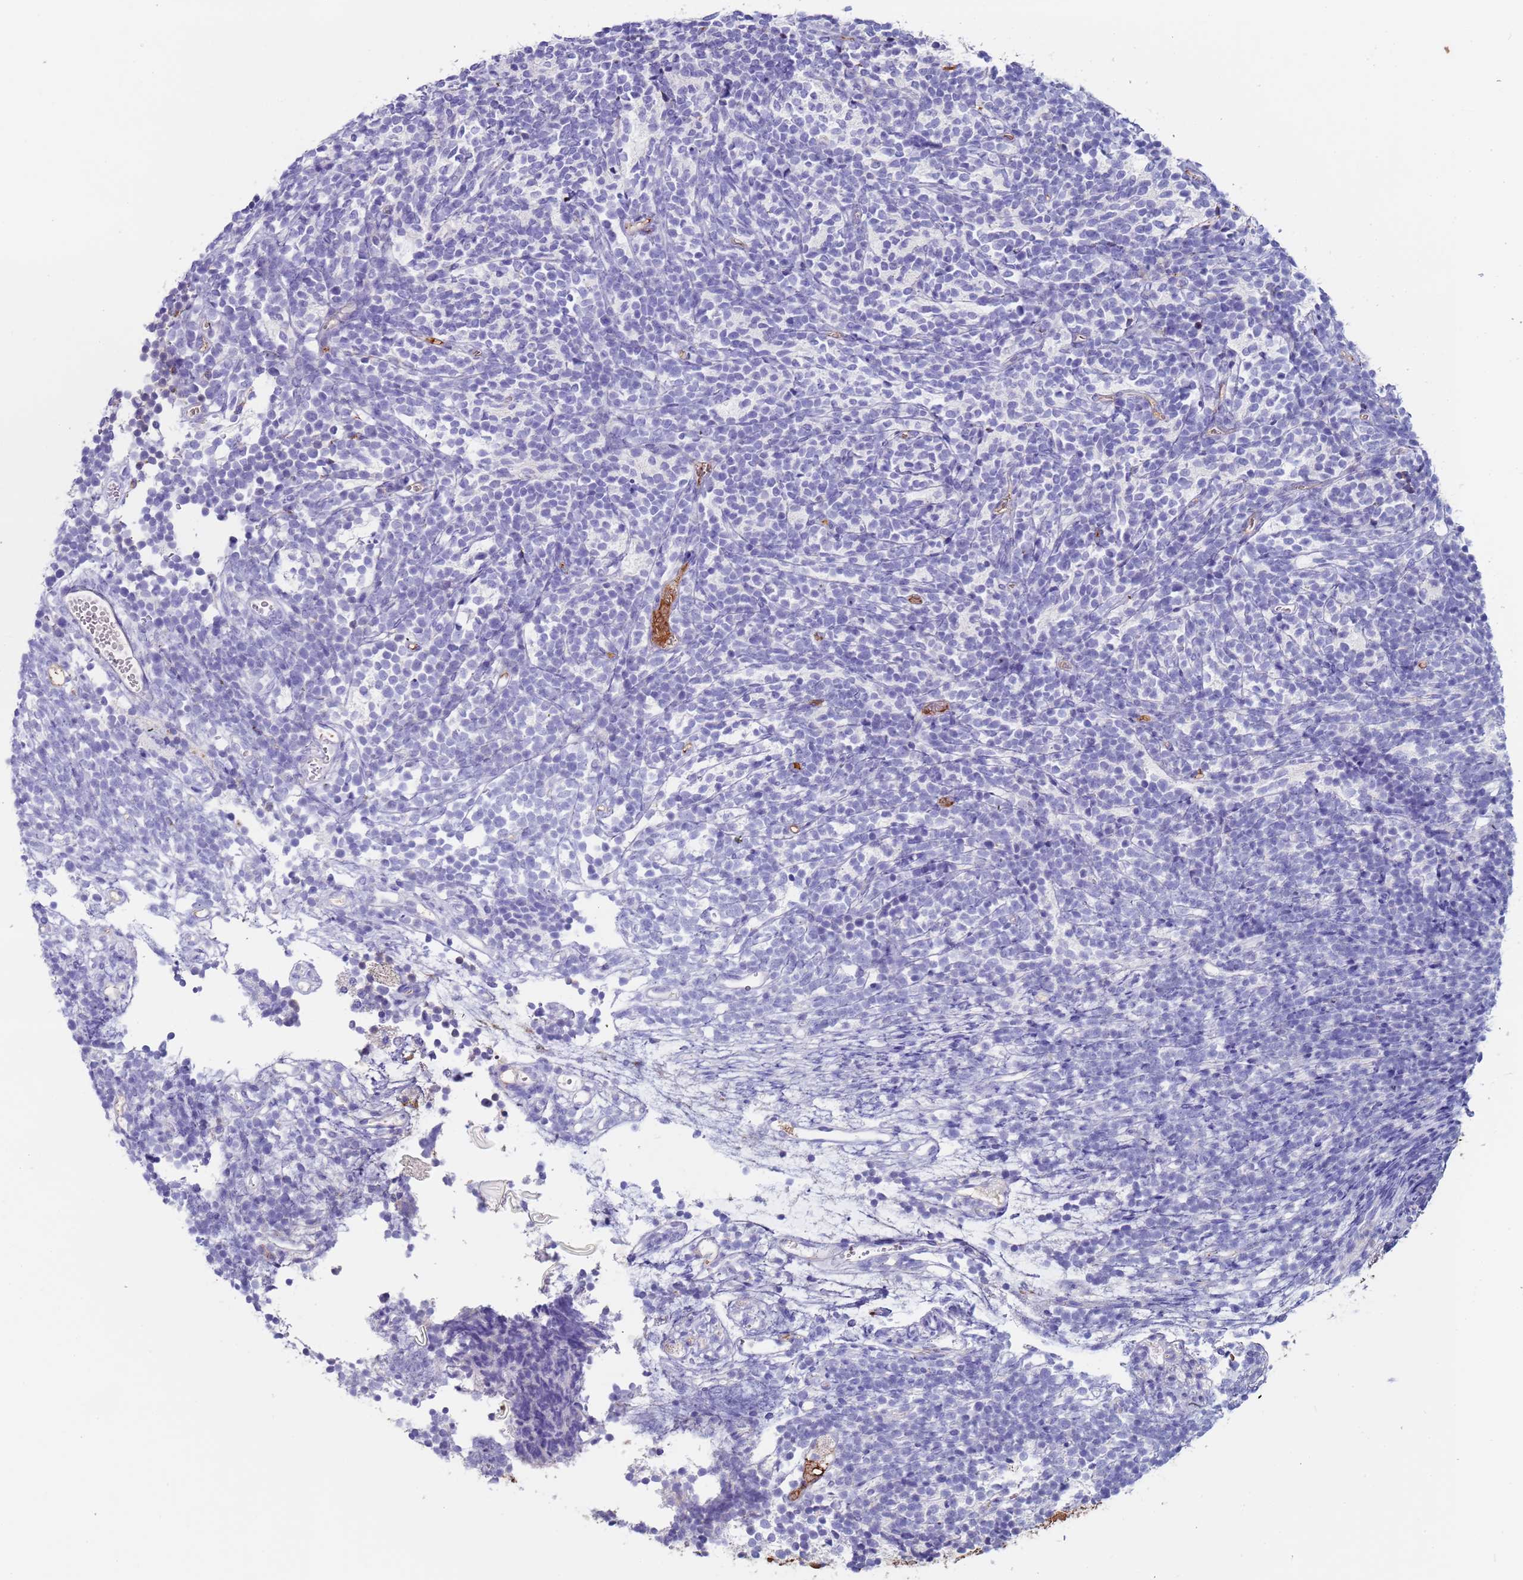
{"staining": {"intensity": "negative", "quantity": "none", "location": "none"}, "tissue": "glioma", "cell_type": "Tumor cells", "image_type": "cancer", "snomed": [{"axis": "morphology", "description": "Glioma, malignant, Low grade"}, {"axis": "topography", "description": "Brain"}], "caption": "An immunohistochemistry (IHC) histopathology image of malignant low-grade glioma is shown. There is no staining in tumor cells of malignant low-grade glioma.", "gene": "CYSLTR2", "patient": {"sex": "female", "age": 1}}